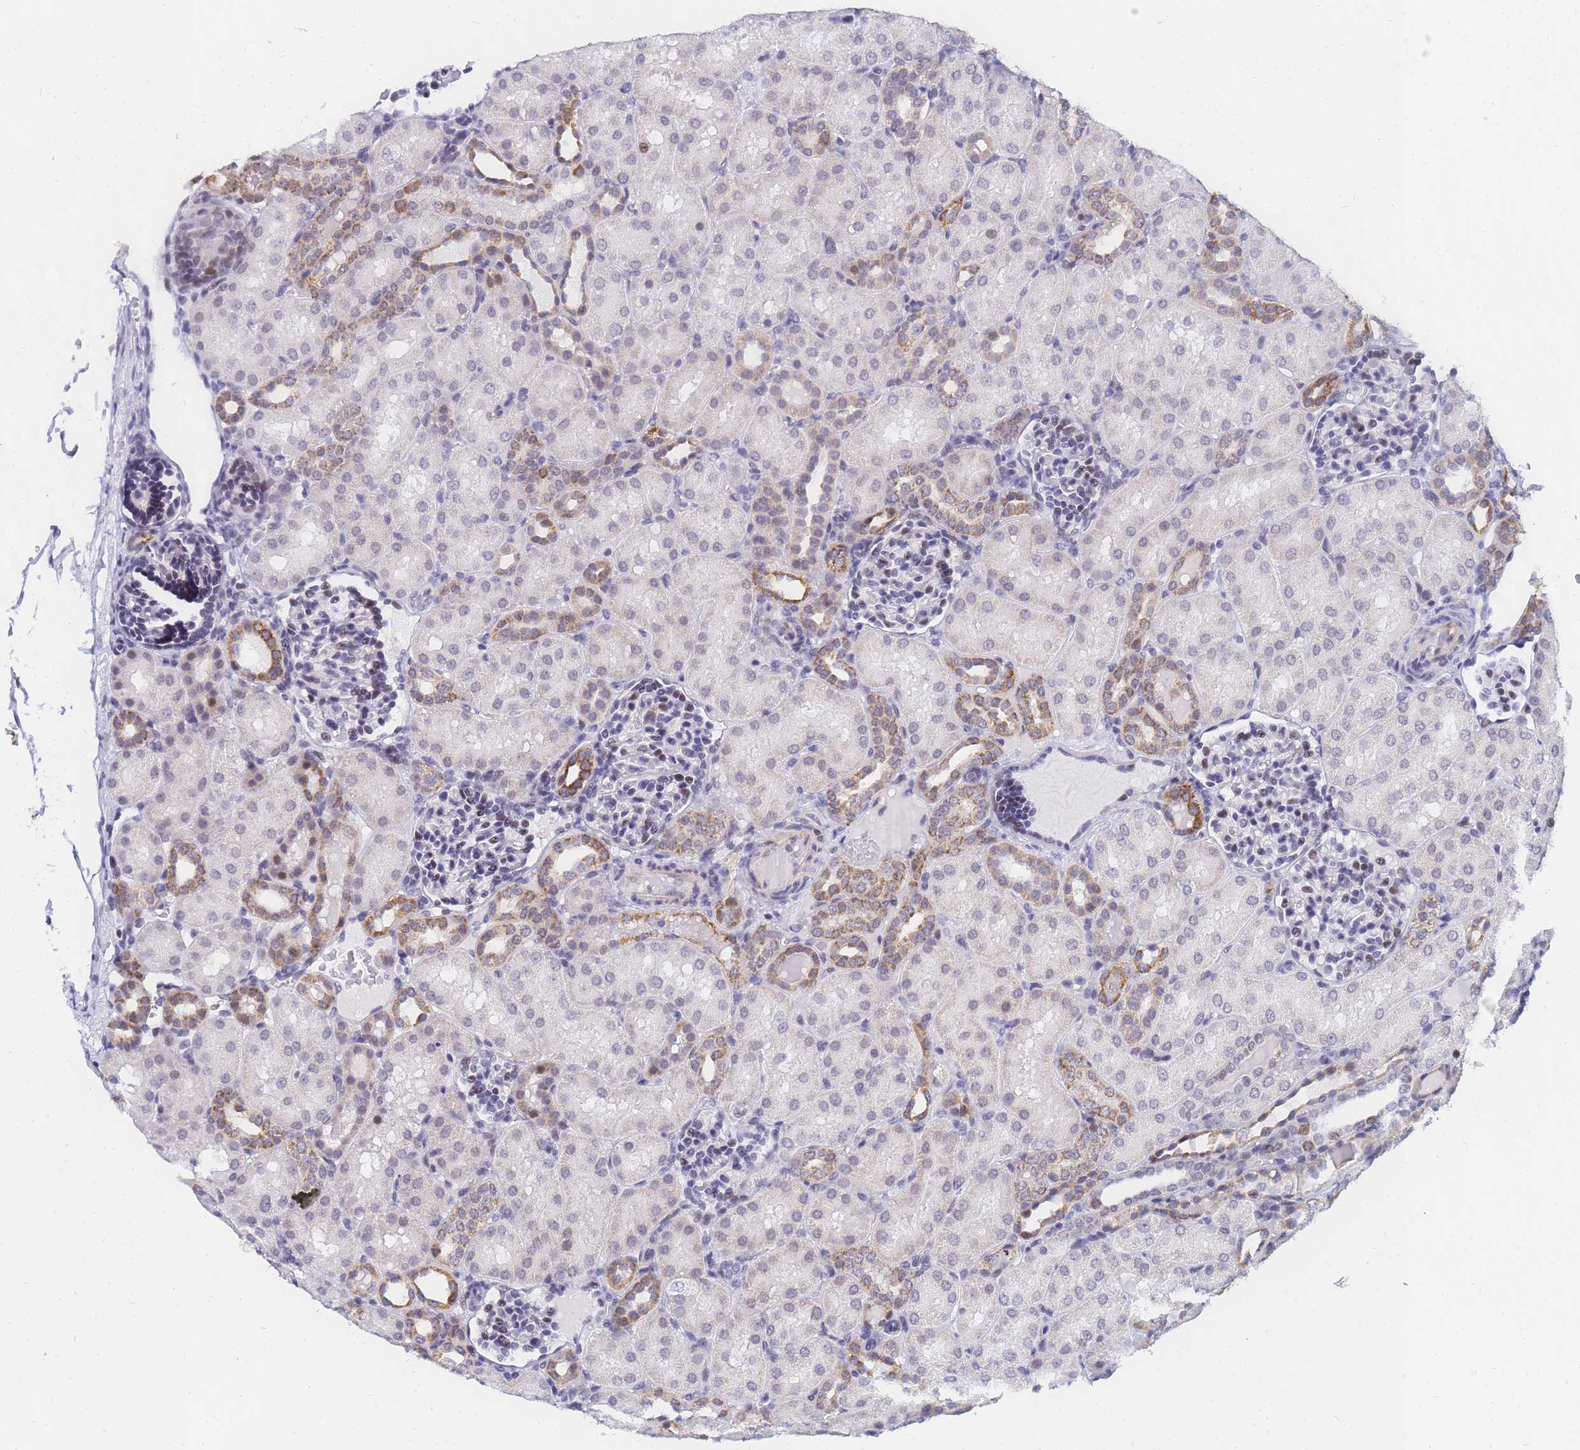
{"staining": {"intensity": "negative", "quantity": "none", "location": "none"}, "tissue": "kidney", "cell_type": "Cells in glomeruli", "image_type": "normal", "snomed": [{"axis": "morphology", "description": "Normal tissue, NOS"}, {"axis": "topography", "description": "Kidney"}], "caption": "Kidney was stained to show a protein in brown. There is no significant expression in cells in glomeruli. (DAB (3,3'-diaminobenzidine) immunohistochemistry (IHC) with hematoxylin counter stain).", "gene": "CKMT1A", "patient": {"sex": "male", "age": 1}}